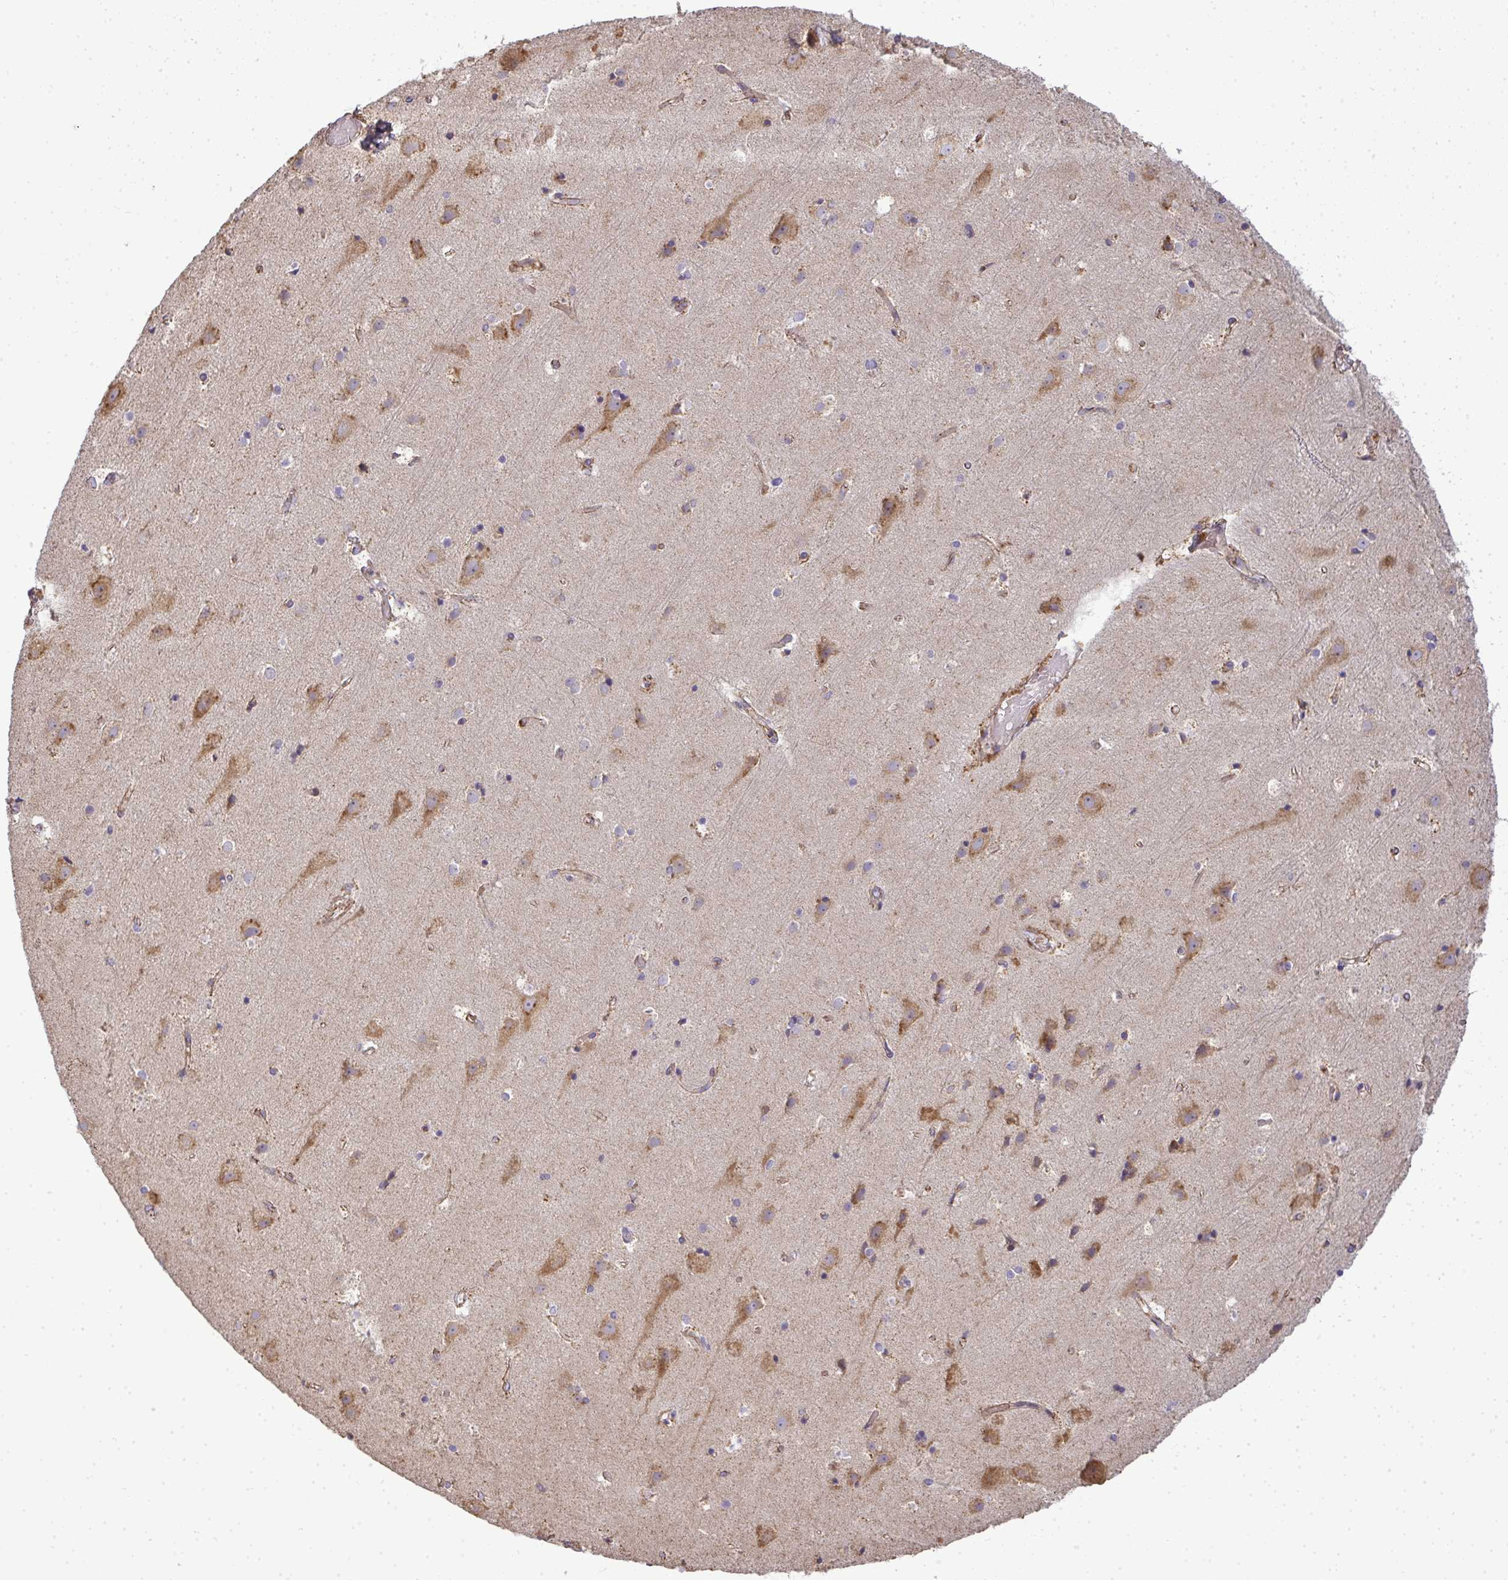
{"staining": {"intensity": "weak", "quantity": ">75%", "location": "cytoplasmic/membranous"}, "tissue": "cerebral cortex", "cell_type": "Endothelial cells", "image_type": "normal", "snomed": [{"axis": "morphology", "description": "Normal tissue, NOS"}, {"axis": "topography", "description": "Cerebral cortex"}], "caption": "Protein analysis of normal cerebral cortex reveals weak cytoplasmic/membranous staining in about >75% of endothelial cells. Immunohistochemistry (ihc) stains the protein in brown and the nuclei are stained blue.", "gene": "B4GALT6", "patient": {"sex": "female", "age": 52}}